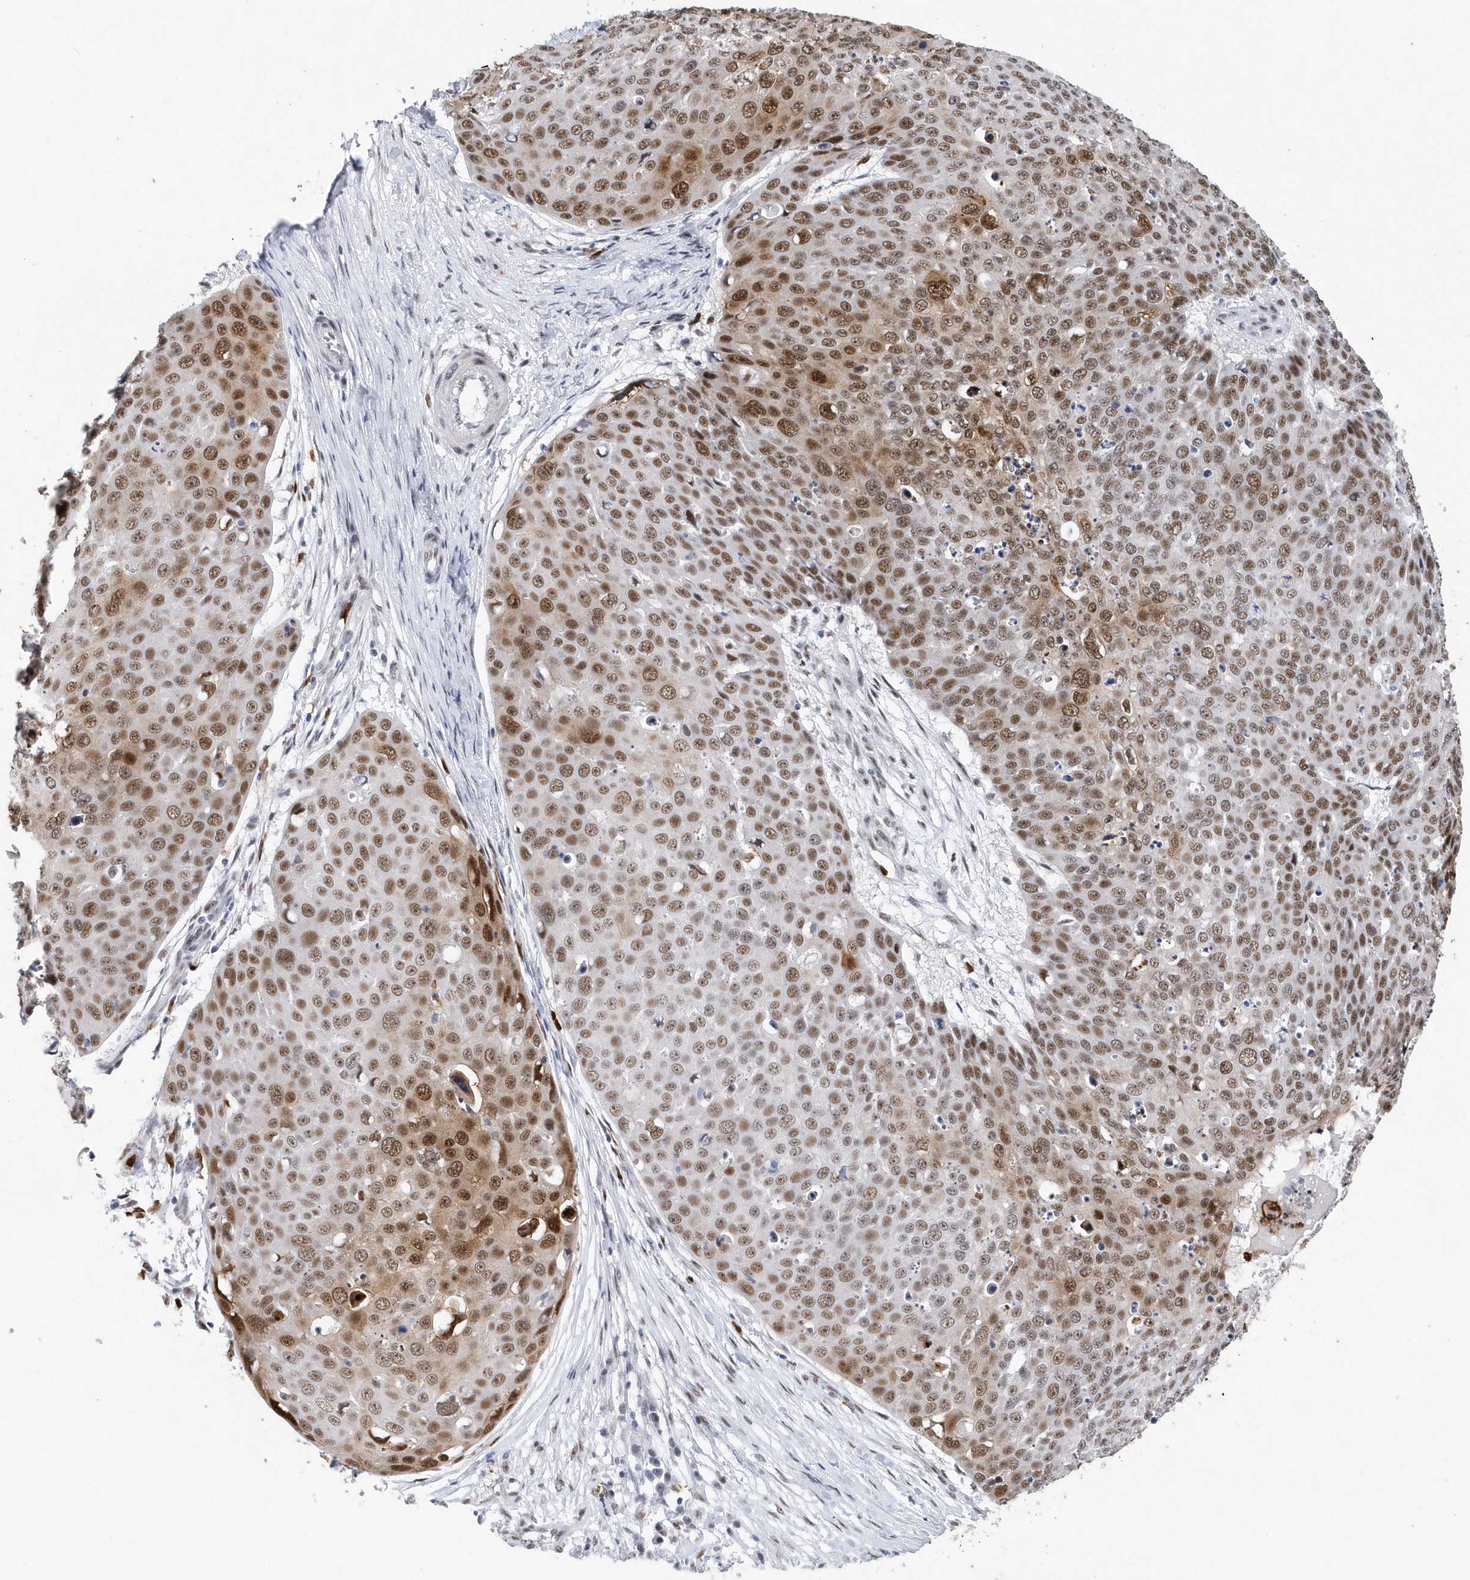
{"staining": {"intensity": "moderate", "quantity": ">75%", "location": "nuclear"}, "tissue": "skin cancer", "cell_type": "Tumor cells", "image_type": "cancer", "snomed": [{"axis": "morphology", "description": "Squamous cell carcinoma, NOS"}, {"axis": "topography", "description": "Skin"}], "caption": "A high-resolution image shows IHC staining of squamous cell carcinoma (skin), which reveals moderate nuclear expression in approximately >75% of tumor cells.", "gene": "RPP30", "patient": {"sex": "male", "age": 71}}